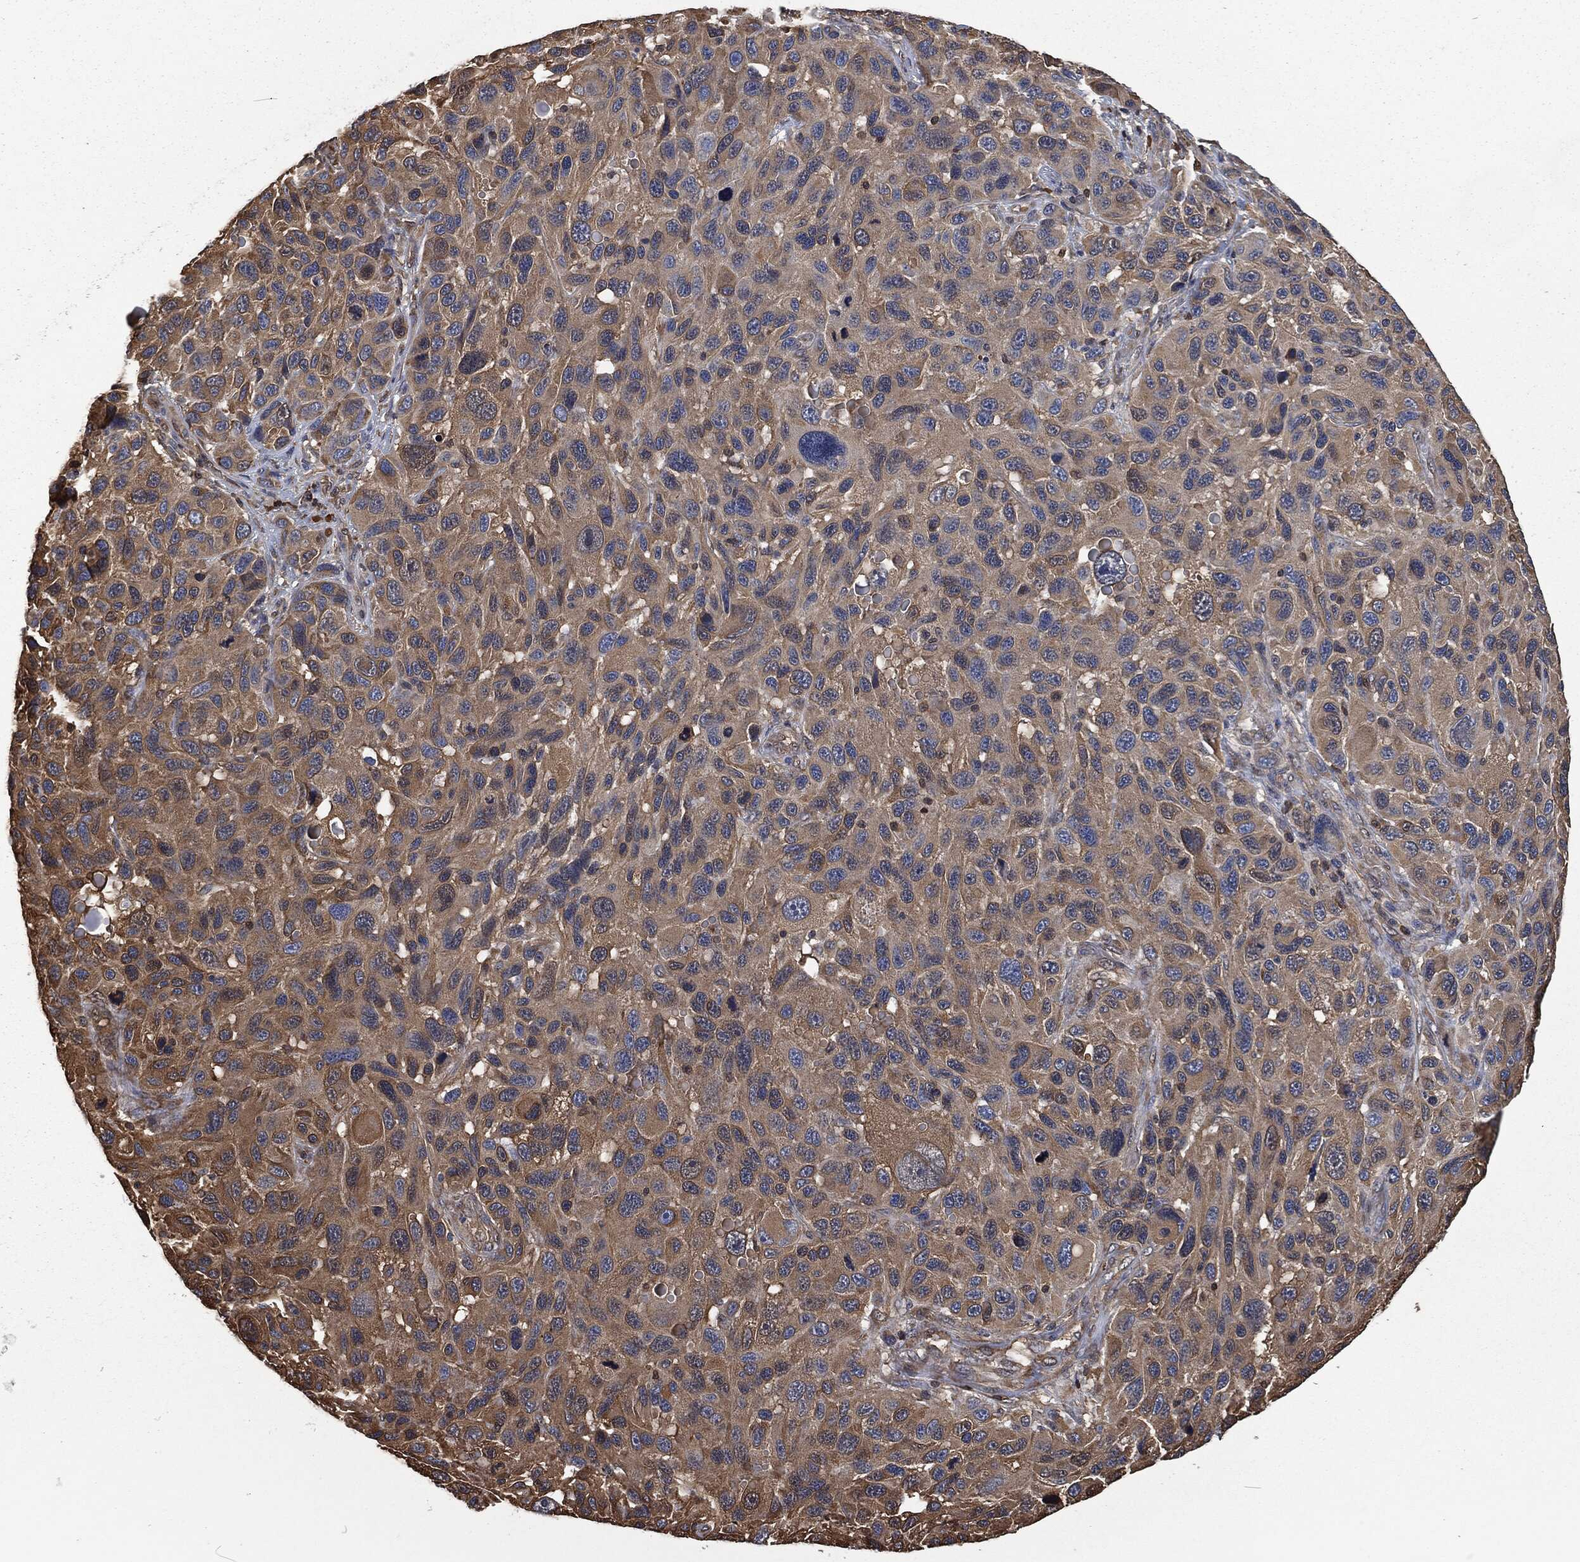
{"staining": {"intensity": "strong", "quantity": "25%-75%", "location": "cytoplasmic/membranous"}, "tissue": "melanoma", "cell_type": "Tumor cells", "image_type": "cancer", "snomed": [{"axis": "morphology", "description": "Malignant melanoma, NOS"}, {"axis": "topography", "description": "Skin"}], "caption": "Brown immunohistochemical staining in human melanoma reveals strong cytoplasmic/membranous expression in approximately 25%-75% of tumor cells. The staining is performed using DAB brown chromogen to label protein expression. The nuclei are counter-stained blue using hematoxylin.", "gene": "PRDX4", "patient": {"sex": "male", "age": 53}}